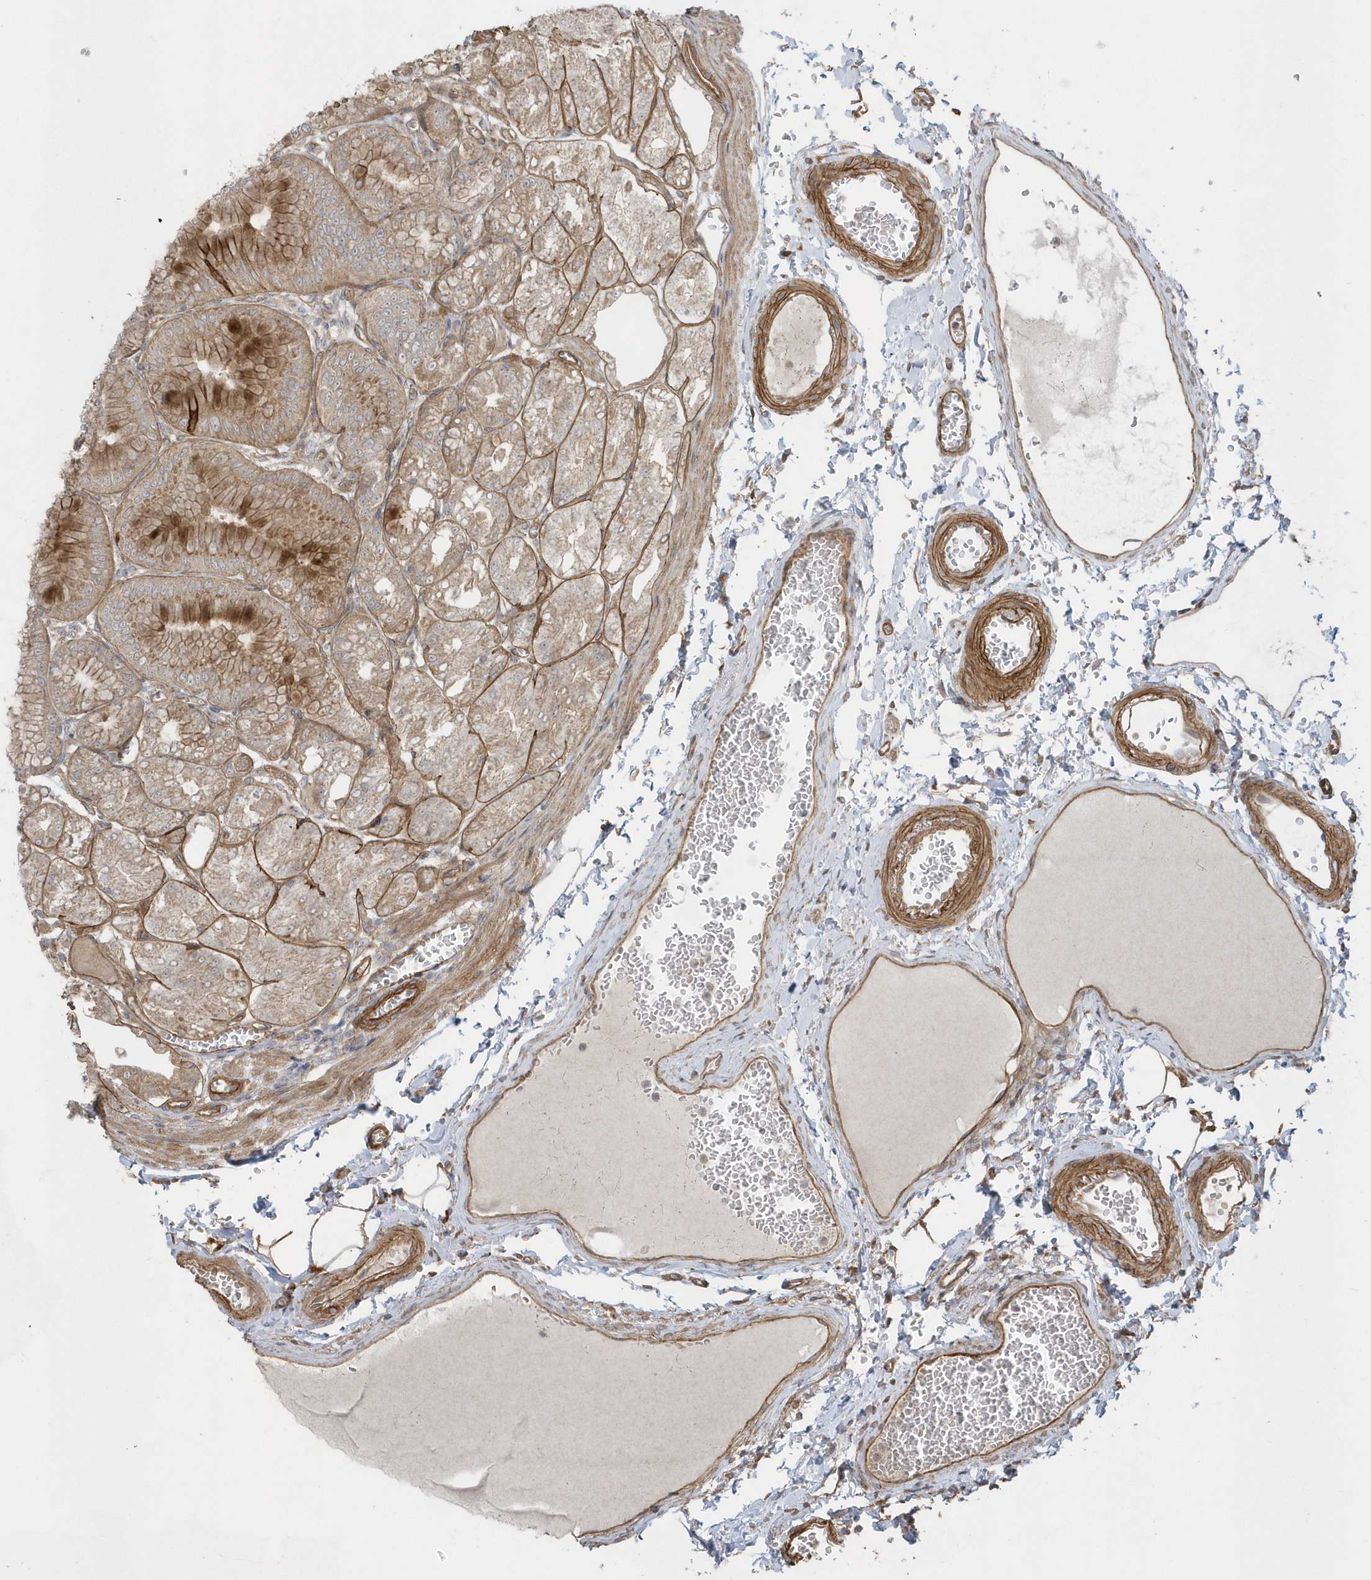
{"staining": {"intensity": "moderate", "quantity": ">75%", "location": "cytoplasmic/membranous"}, "tissue": "stomach", "cell_type": "Glandular cells", "image_type": "normal", "snomed": [{"axis": "morphology", "description": "Normal tissue, NOS"}, {"axis": "topography", "description": "Stomach, lower"}], "caption": "A high-resolution micrograph shows immunohistochemistry staining of unremarkable stomach, which displays moderate cytoplasmic/membranous positivity in about >75% of glandular cells.", "gene": "ACTR1A", "patient": {"sex": "male", "age": 71}}